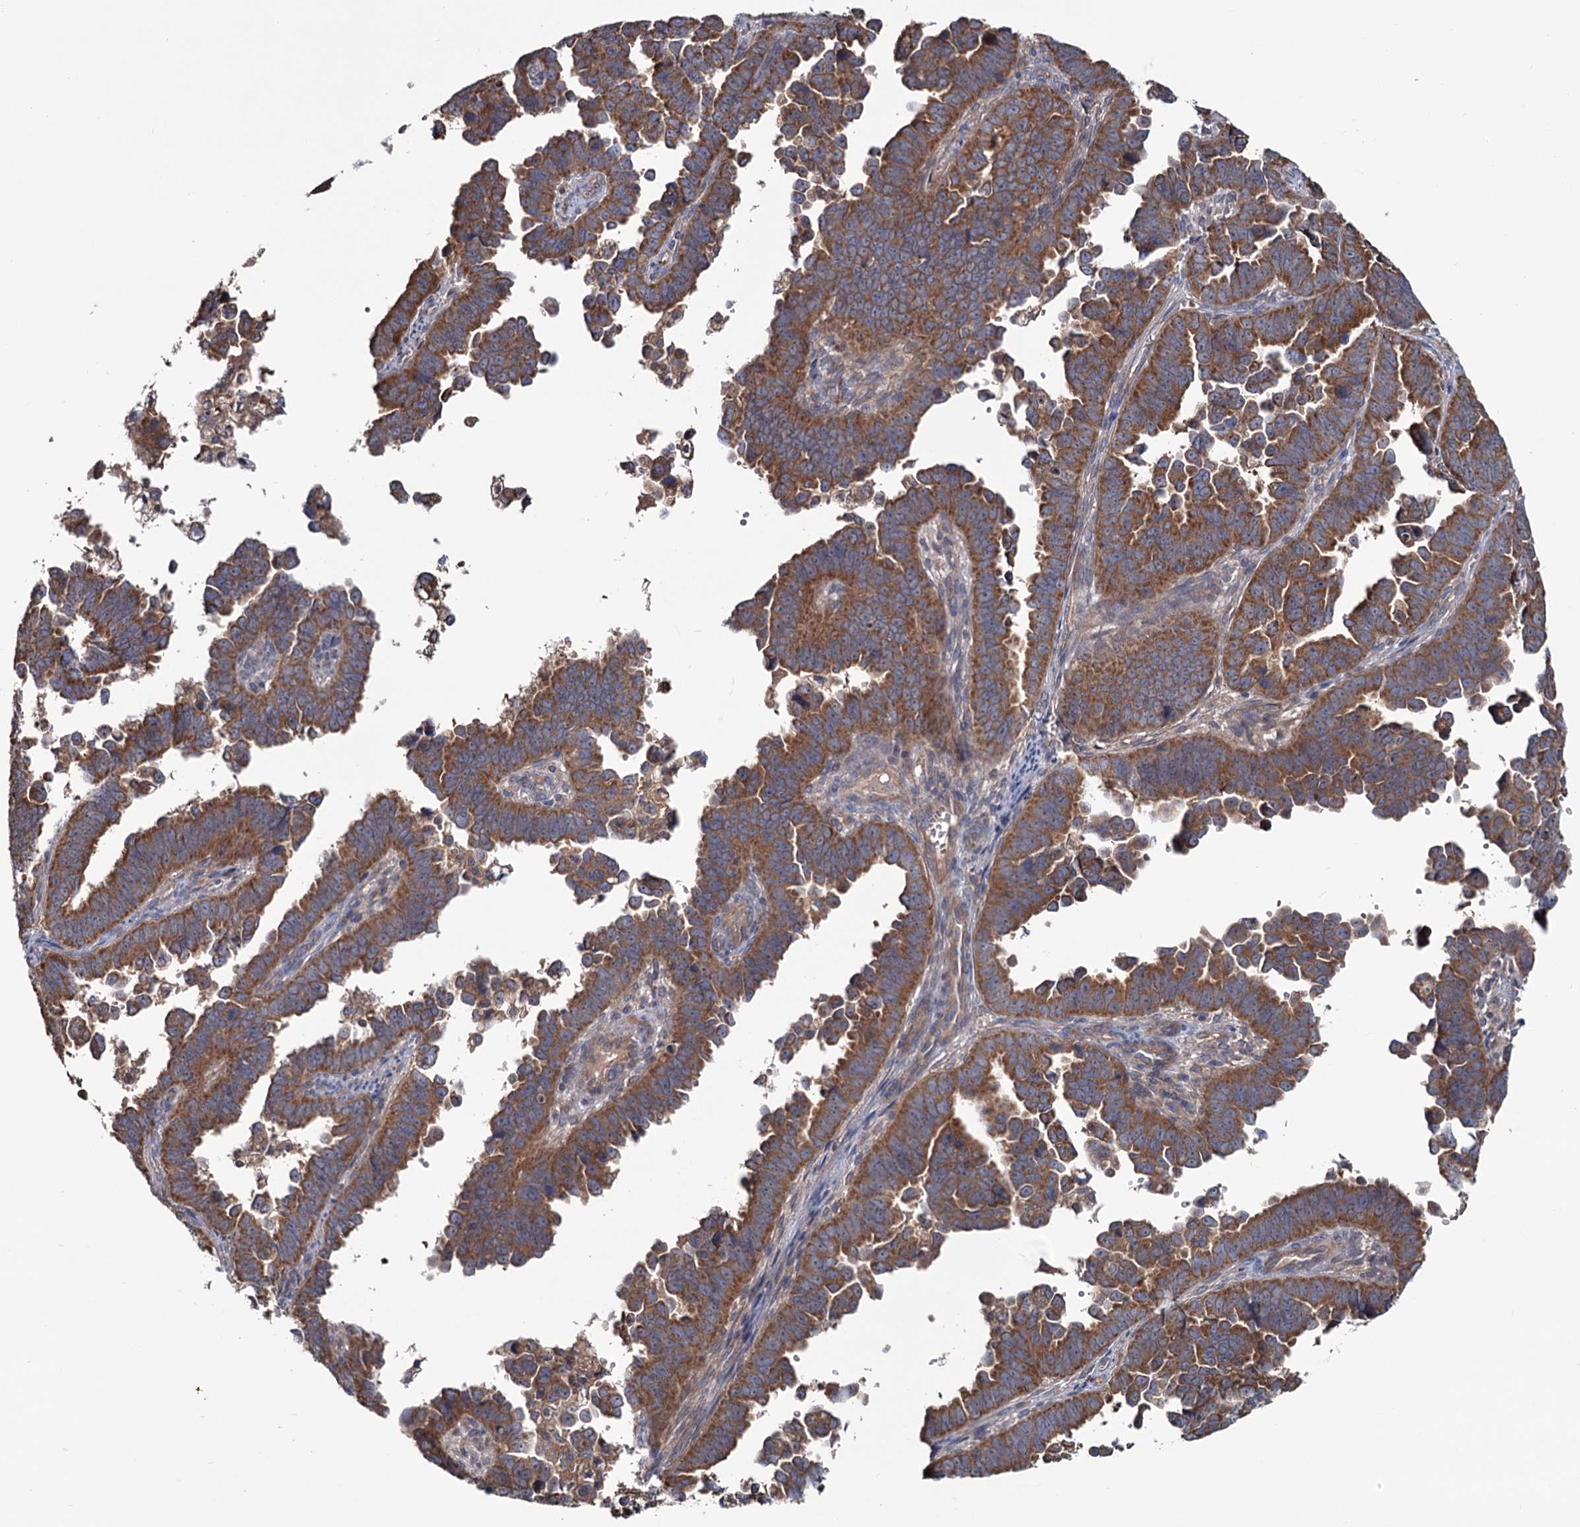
{"staining": {"intensity": "moderate", "quantity": ">75%", "location": "cytoplasmic/membranous"}, "tissue": "endometrial cancer", "cell_type": "Tumor cells", "image_type": "cancer", "snomed": [{"axis": "morphology", "description": "Adenocarcinoma, NOS"}, {"axis": "topography", "description": "Endometrium"}], "caption": "Tumor cells demonstrate moderate cytoplasmic/membranous expression in about >75% of cells in endometrial cancer. The staining was performed using DAB, with brown indicating positive protein expression. Nuclei are stained blue with hematoxylin.", "gene": "MTRR", "patient": {"sex": "female", "age": 75}}